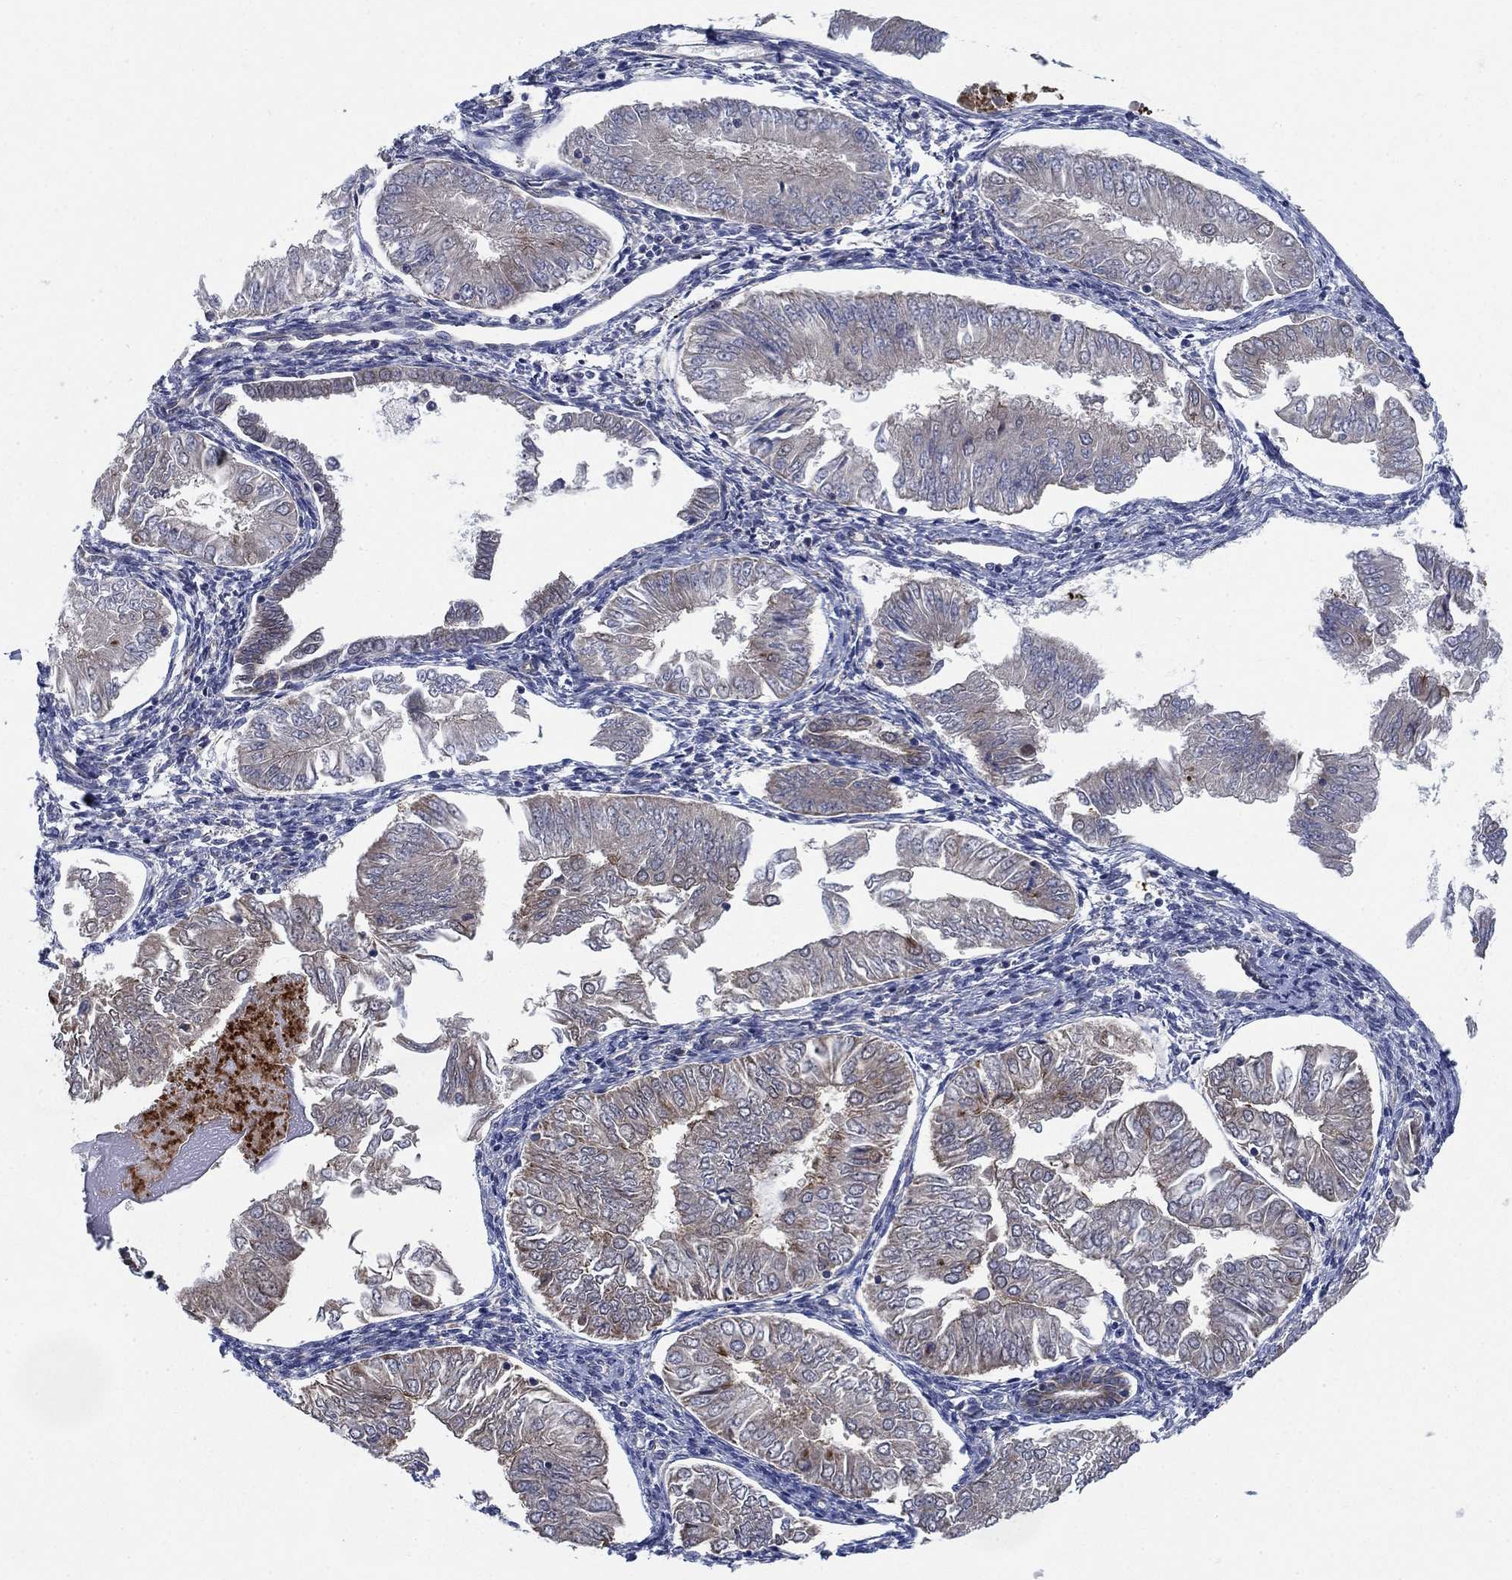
{"staining": {"intensity": "weak", "quantity": "25%-75%", "location": "cytoplasmic/membranous"}, "tissue": "endometrial cancer", "cell_type": "Tumor cells", "image_type": "cancer", "snomed": [{"axis": "morphology", "description": "Adenocarcinoma, NOS"}, {"axis": "topography", "description": "Endometrium"}], "caption": "Endometrial cancer (adenocarcinoma) stained with DAB immunohistochemistry demonstrates low levels of weak cytoplasmic/membranous expression in about 25%-75% of tumor cells.", "gene": "NME7", "patient": {"sex": "female", "age": 53}}